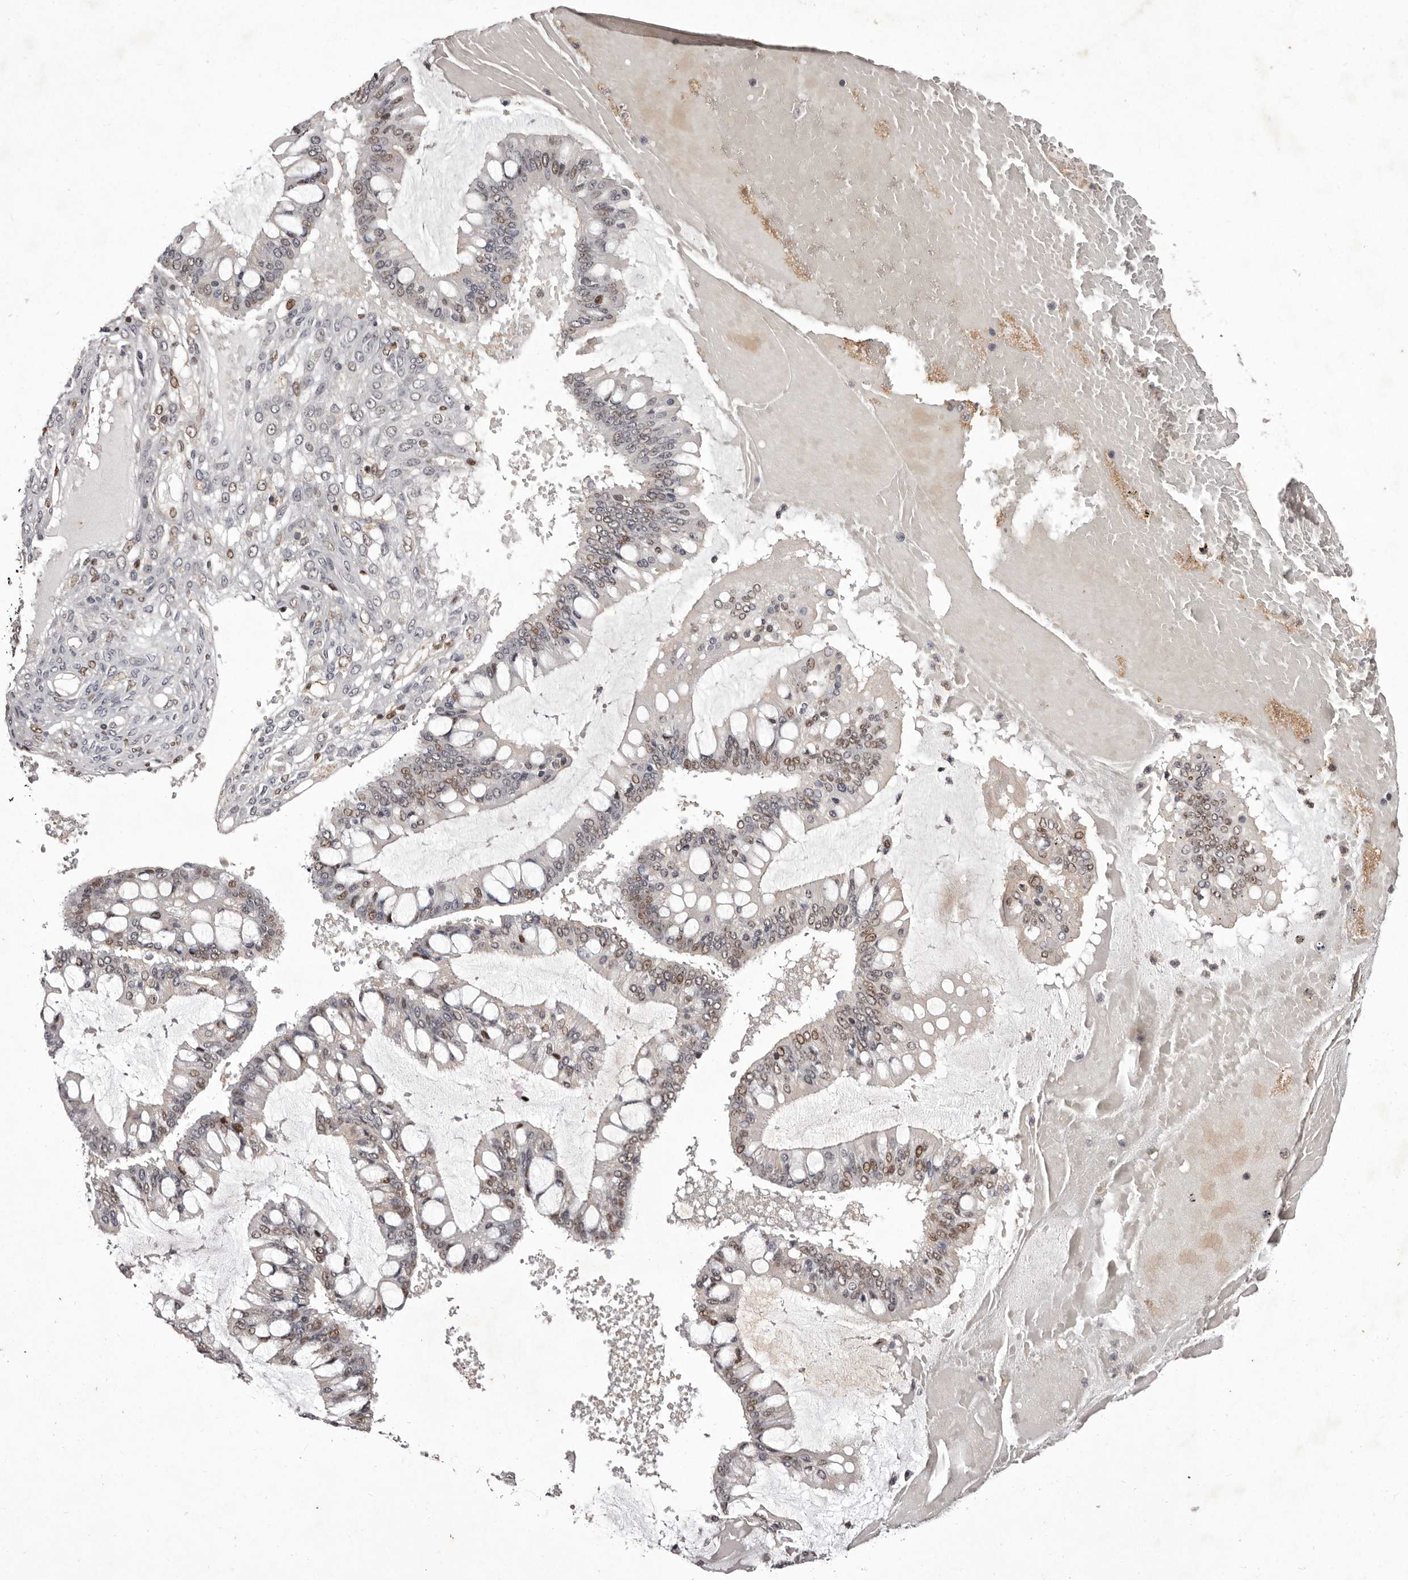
{"staining": {"intensity": "moderate", "quantity": "<25%", "location": "nuclear"}, "tissue": "ovarian cancer", "cell_type": "Tumor cells", "image_type": "cancer", "snomed": [{"axis": "morphology", "description": "Cystadenocarcinoma, mucinous, NOS"}, {"axis": "topography", "description": "Ovary"}], "caption": "DAB immunohistochemical staining of human ovarian cancer demonstrates moderate nuclear protein expression in approximately <25% of tumor cells.", "gene": "FBXO5", "patient": {"sex": "female", "age": 73}}